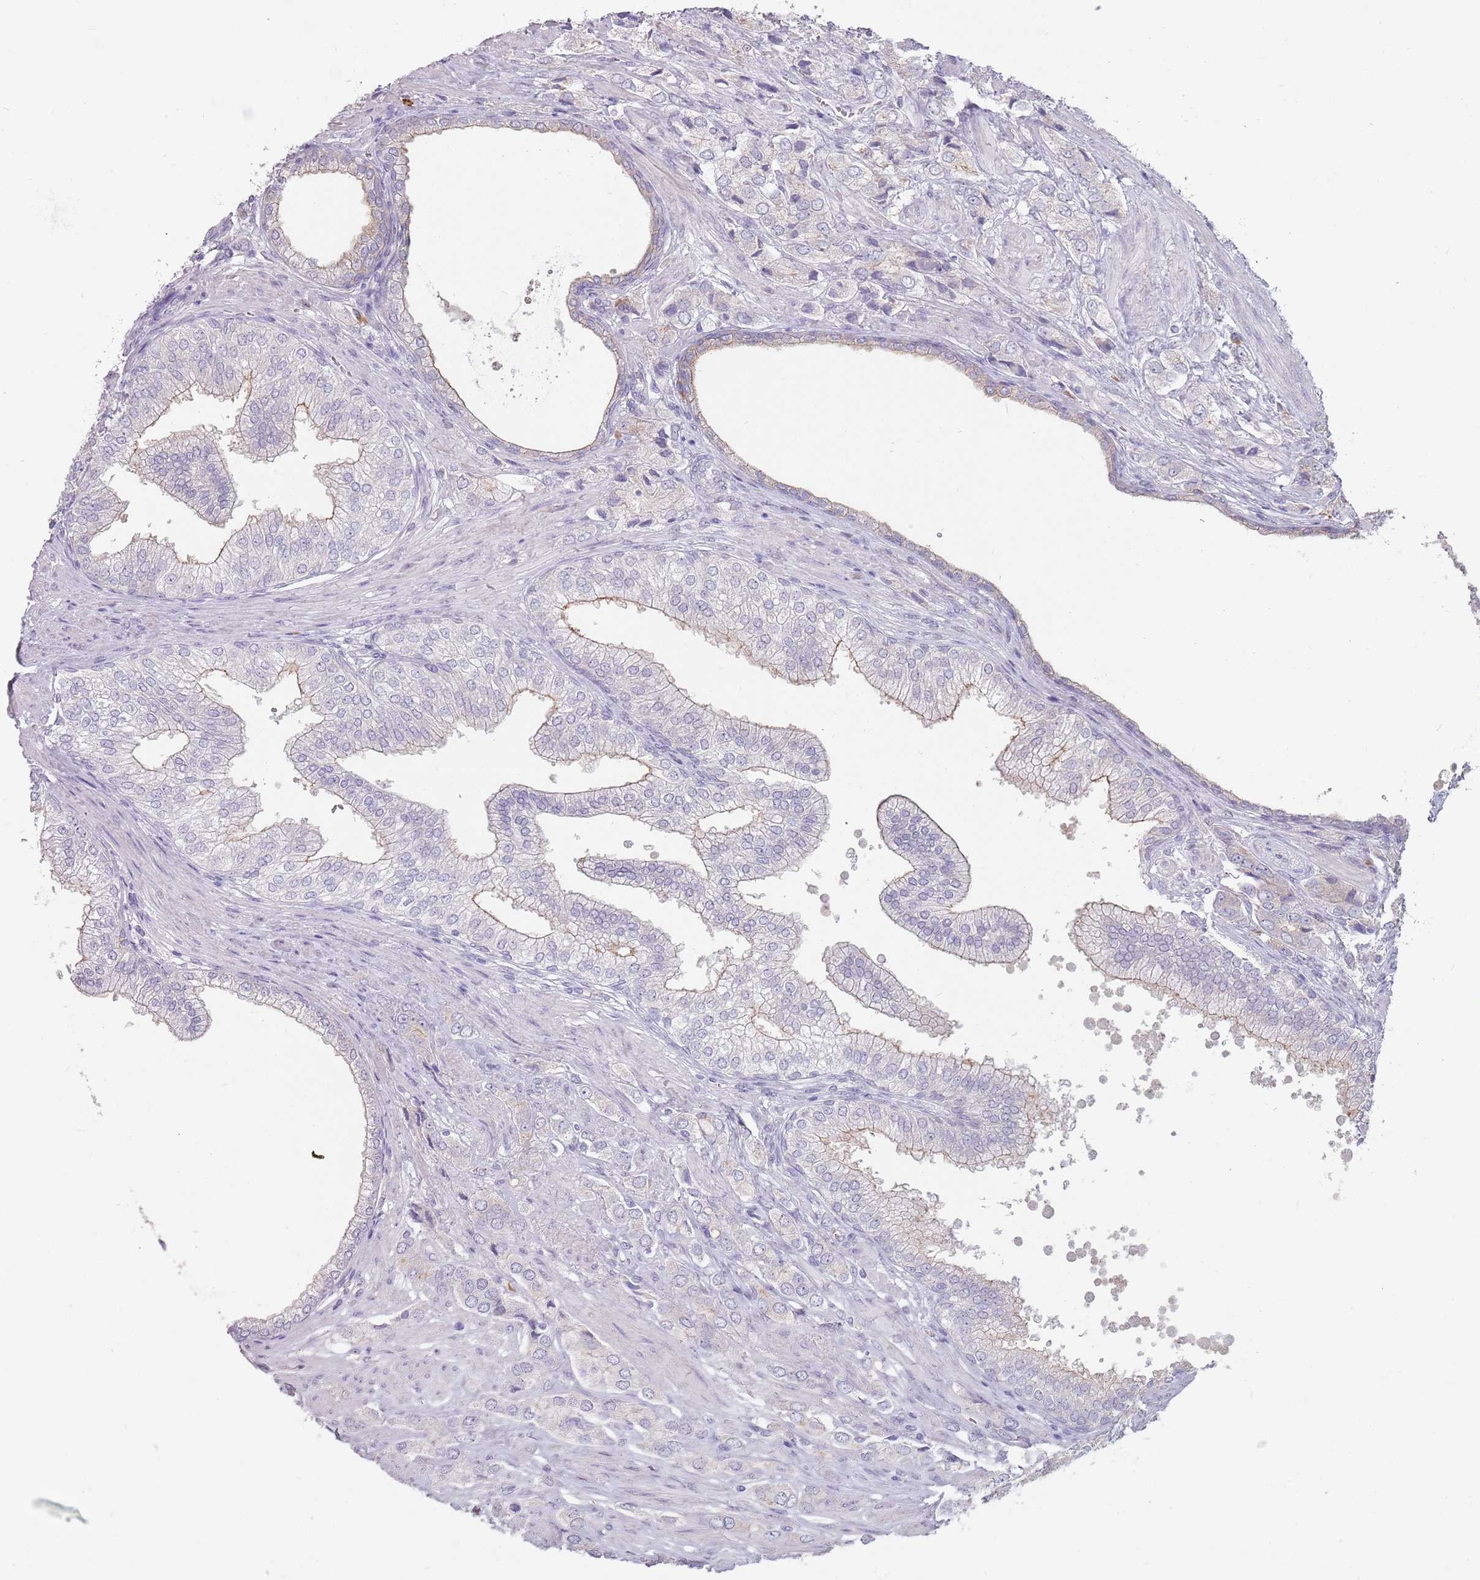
{"staining": {"intensity": "negative", "quantity": "none", "location": "none"}, "tissue": "prostate cancer", "cell_type": "Tumor cells", "image_type": "cancer", "snomed": [{"axis": "morphology", "description": "Adenocarcinoma, High grade"}, {"axis": "topography", "description": "Prostate and seminal vesicle, NOS"}], "caption": "The IHC image has no significant staining in tumor cells of prostate cancer tissue. (Stains: DAB IHC with hematoxylin counter stain, Microscopy: brightfield microscopy at high magnification).", "gene": "STYK1", "patient": {"sex": "male", "age": 64}}